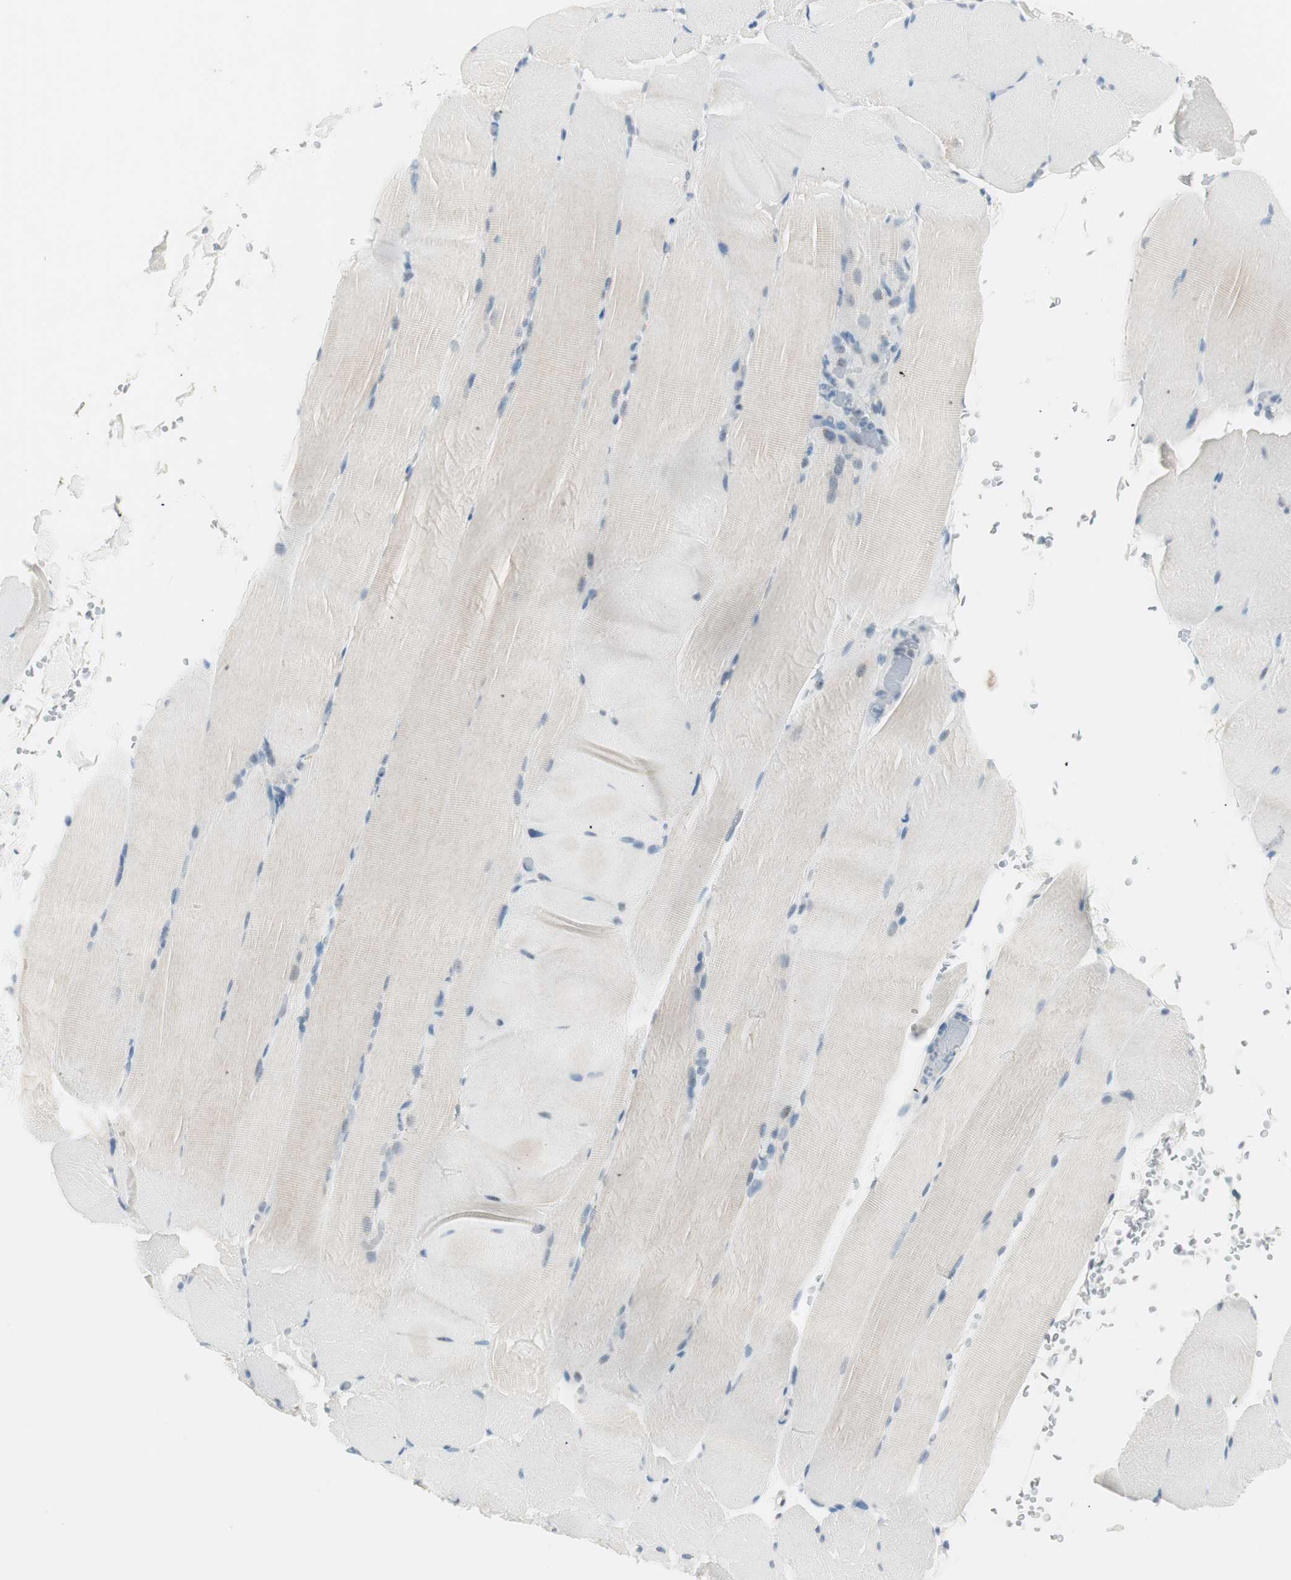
{"staining": {"intensity": "negative", "quantity": "none", "location": "none"}, "tissue": "skeletal muscle", "cell_type": "Myocytes", "image_type": "normal", "snomed": [{"axis": "morphology", "description": "Normal tissue, NOS"}, {"axis": "topography", "description": "Skeletal muscle"}, {"axis": "topography", "description": "Parathyroid gland"}], "caption": "There is no significant staining in myocytes of skeletal muscle.", "gene": "HOXB13", "patient": {"sex": "female", "age": 37}}